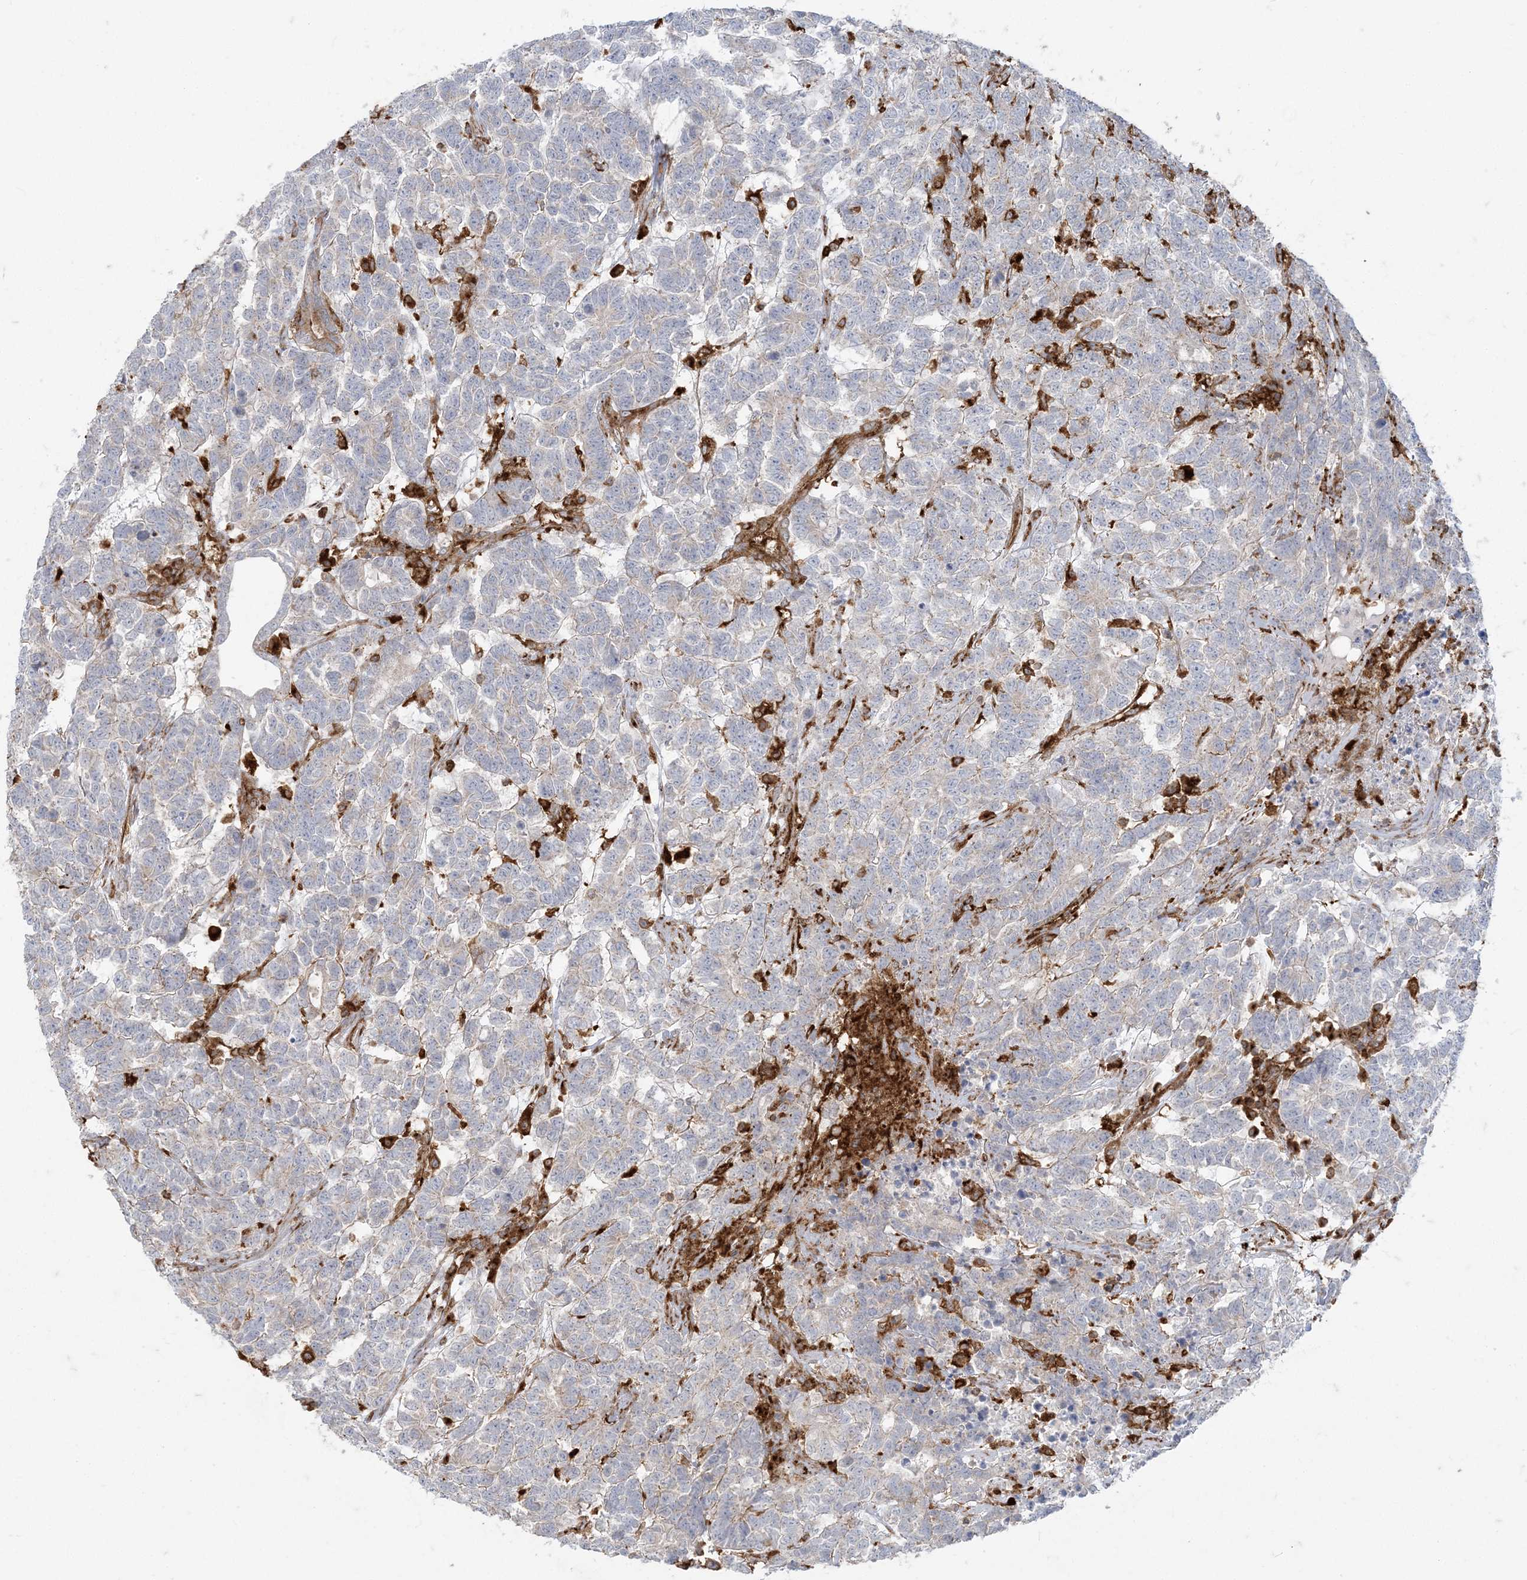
{"staining": {"intensity": "negative", "quantity": "none", "location": "none"}, "tissue": "testis cancer", "cell_type": "Tumor cells", "image_type": "cancer", "snomed": [{"axis": "morphology", "description": "Carcinoma, Embryonal, NOS"}, {"axis": "topography", "description": "Testis"}], "caption": "High magnification brightfield microscopy of testis cancer stained with DAB (3,3'-diaminobenzidine) (brown) and counterstained with hematoxylin (blue): tumor cells show no significant expression.", "gene": "DERL3", "patient": {"sex": "male", "age": 26}}